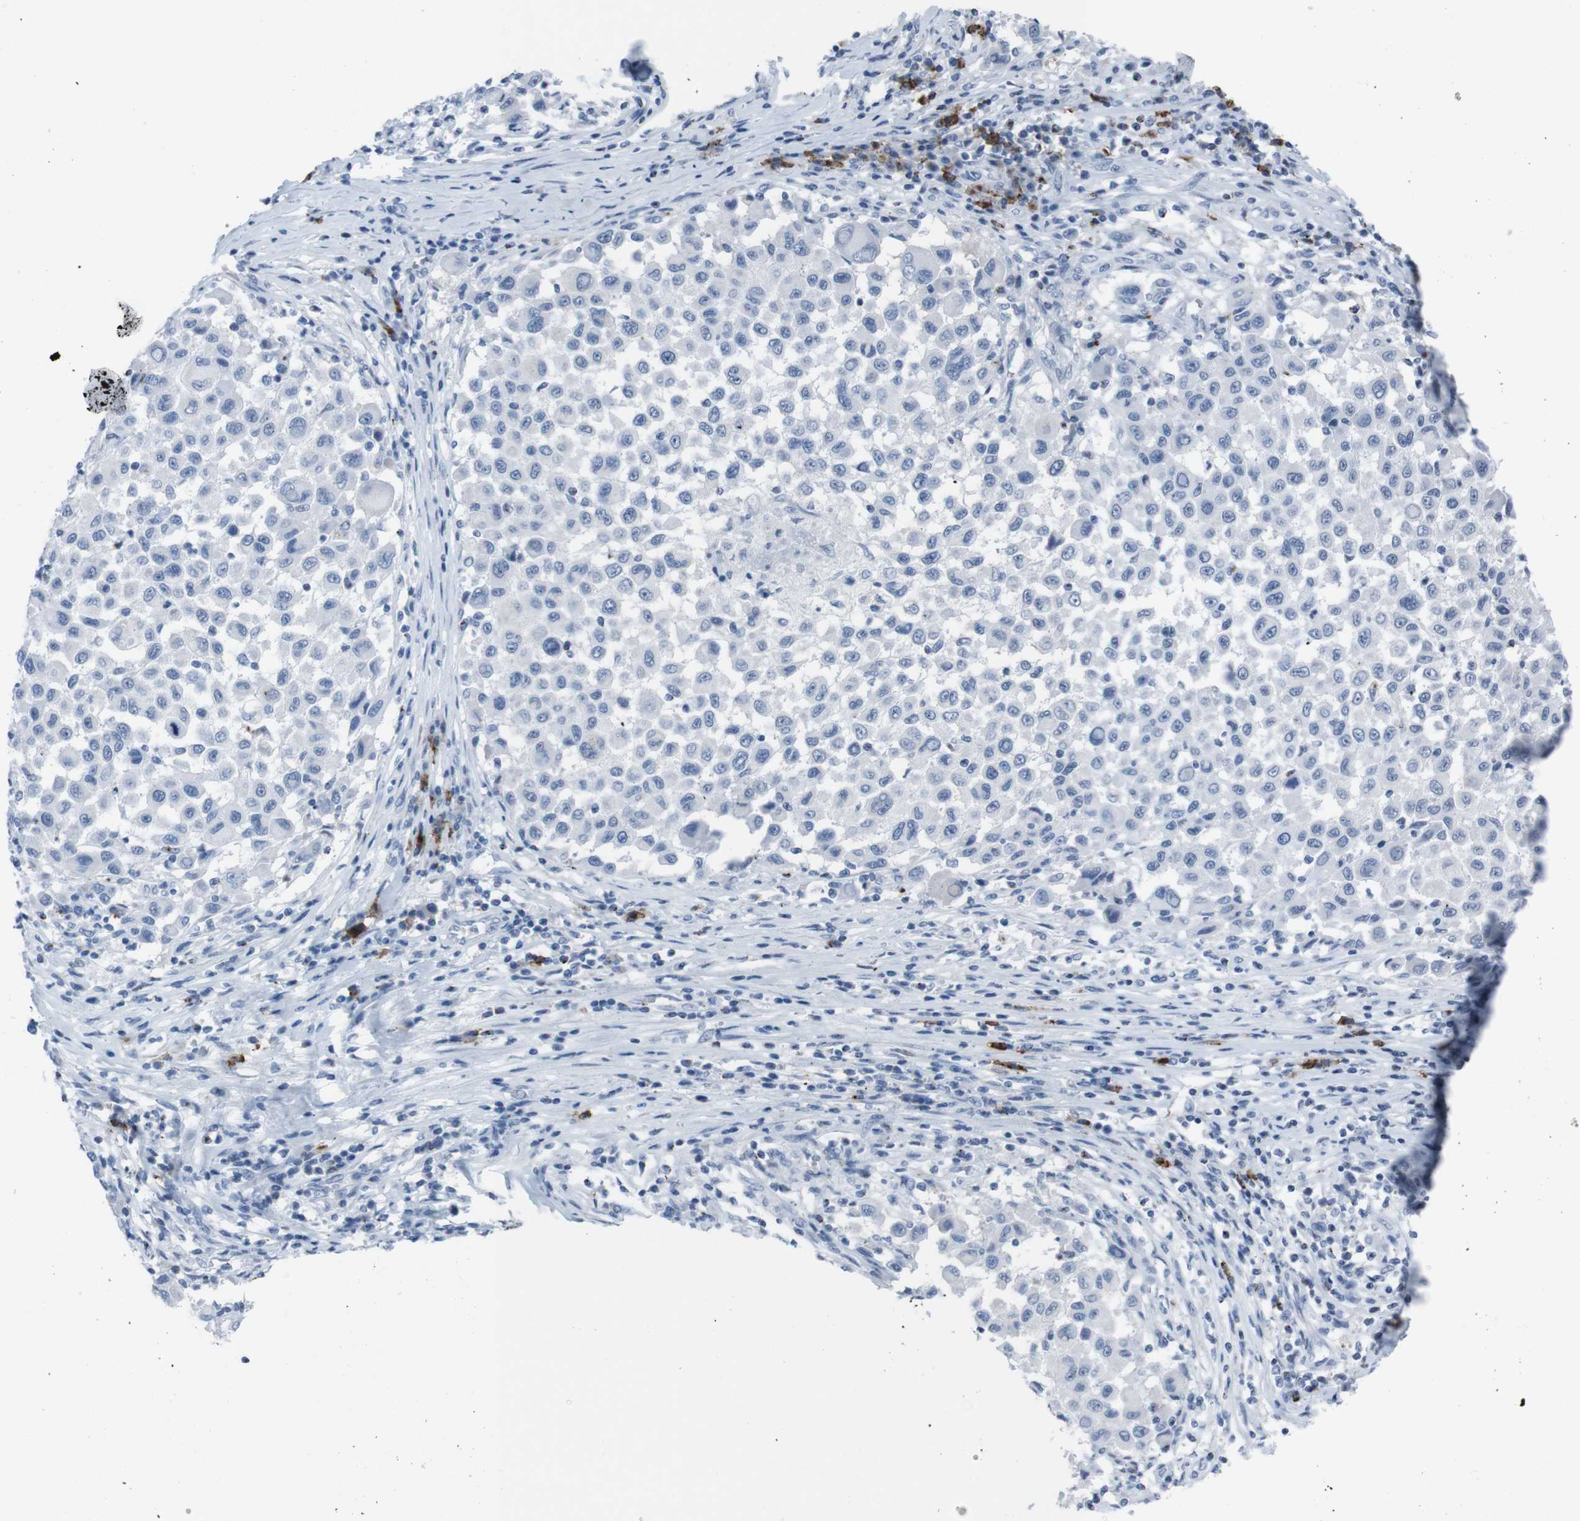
{"staining": {"intensity": "negative", "quantity": "none", "location": "none"}, "tissue": "melanoma", "cell_type": "Tumor cells", "image_type": "cancer", "snomed": [{"axis": "morphology", "description": "Malignant melanoma, Metastatic site"}, {"axis": "topography", "description": "Lymph node"}], "caption": "Tumor cells are negative for brown protein staining in malignant melanoma (metastatic site).", "gene": "ST6GAL1", "patient": {"sex": "male", "age": 61}}